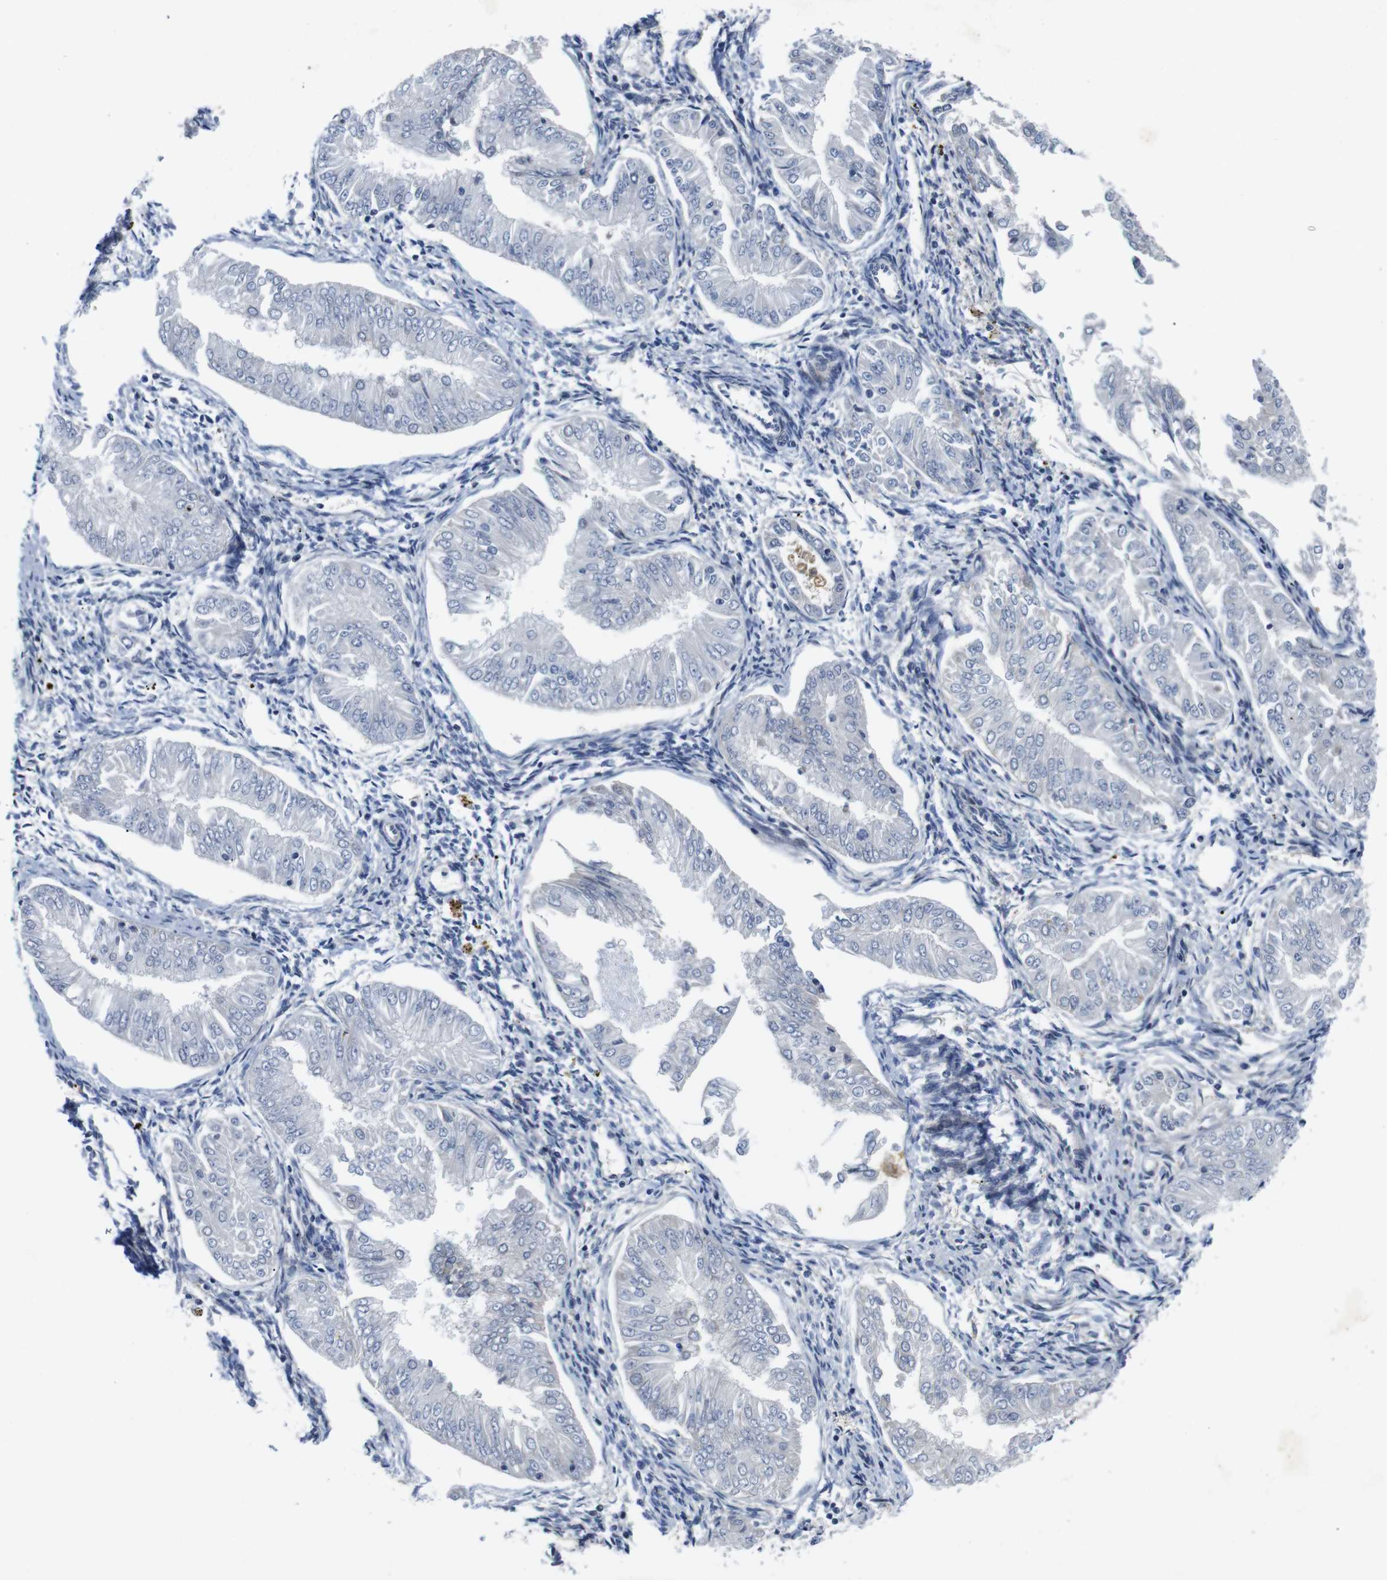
{"staining": {"intensity": "negative", "quantity": "none", "location": "none"}, "tissue": "endometrial cancer", "cell_type": "Tumor cells", "image_type": "cancer", "snomed": [{"axis": "morphology", "description": "Adenocarcinoma, NOS"}, {"axis": "topography", "description": "Endometrium"}], "caption": "Immunohistochemistry (IHC) of endometrial adenocarcinoma displays no expression in tumor cells. (Brightfield microscopy of DAB (3,3'-diaminobenzidine) immunohistochemistry at high magnification).", "gene": "ROBO2", "patient": {"sex": "female", "age": 53}}